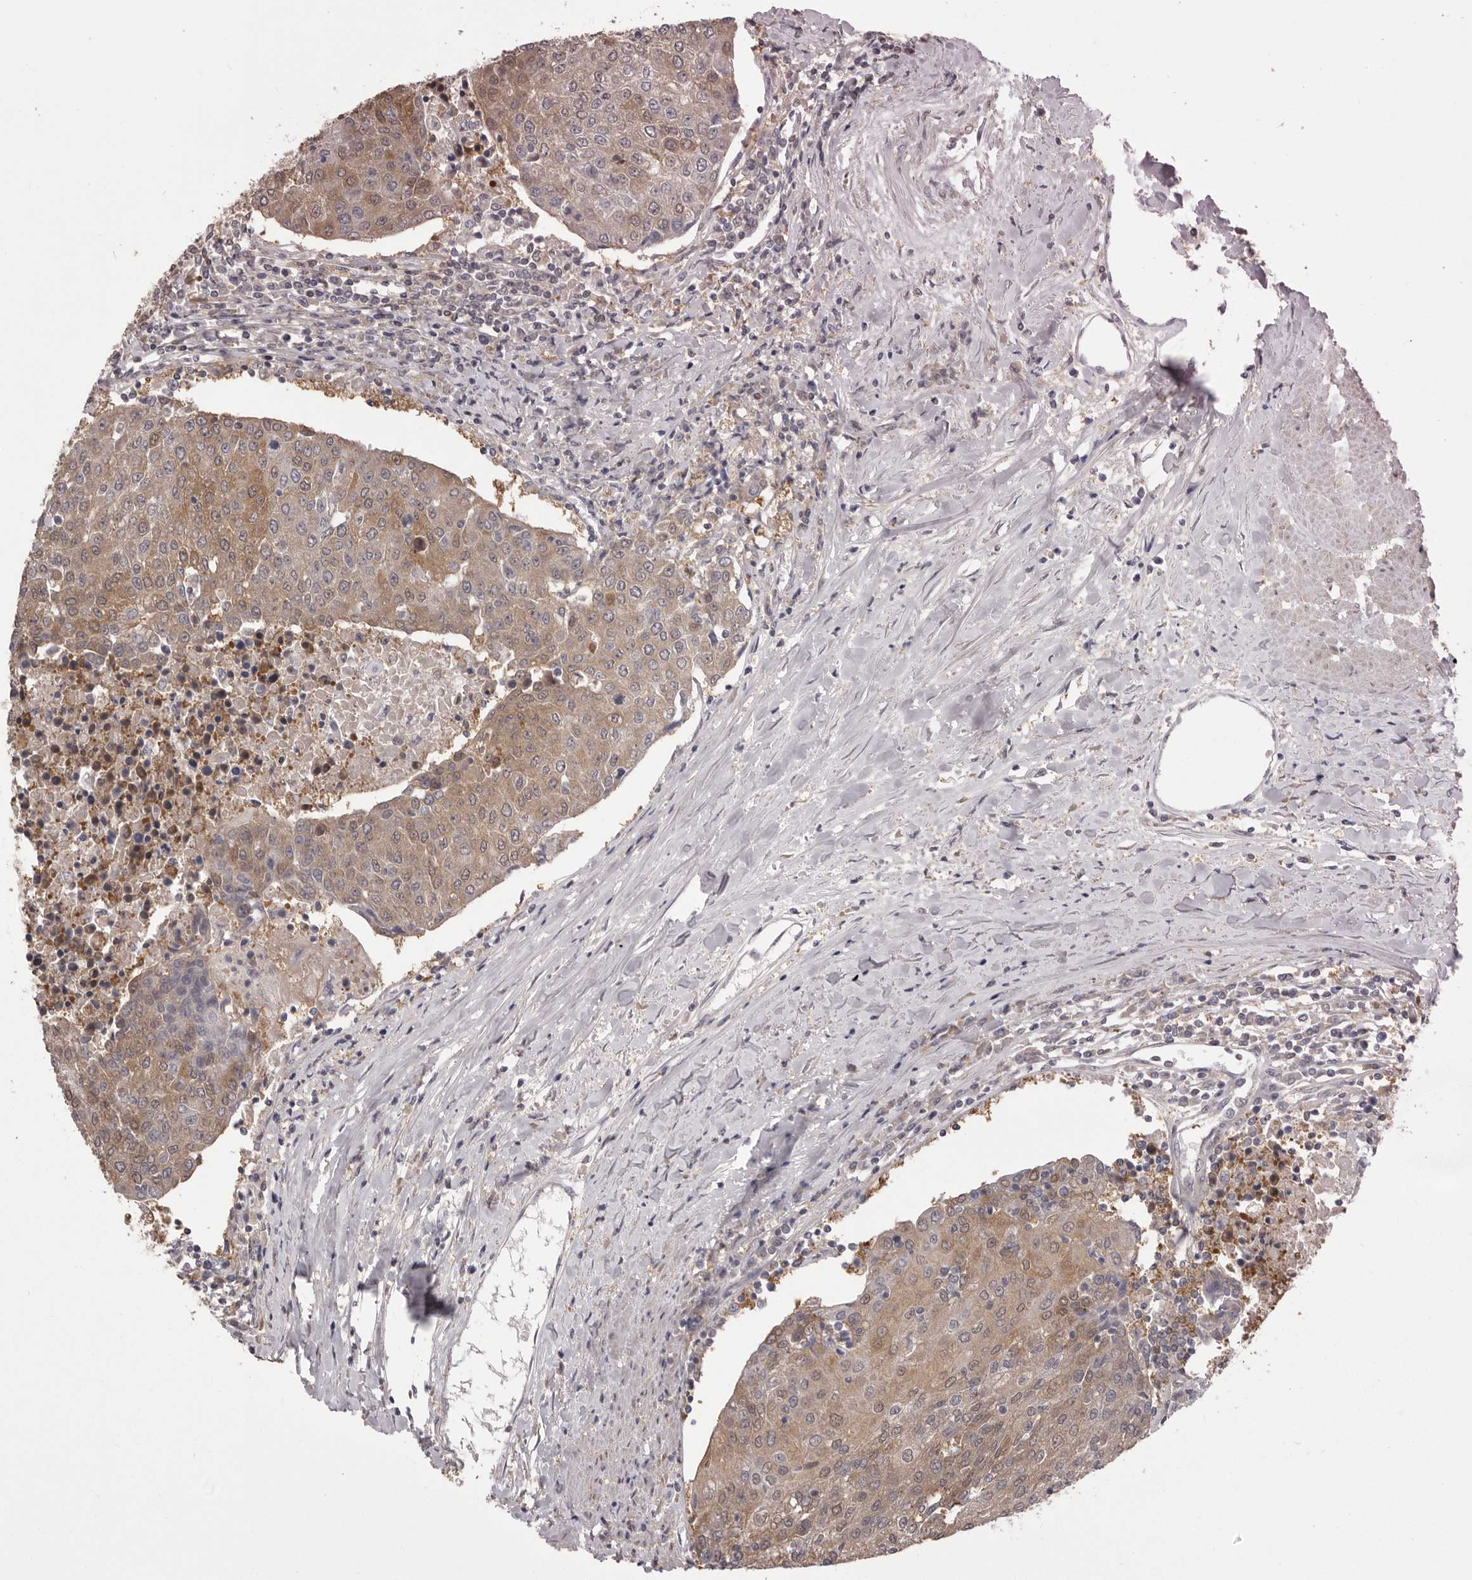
{"staining": {"intensity": "moderate", "quantity": ">75%", "location": "cytoplasmic/membranous"}, "tissue": "urothelial cancer", "cell_type": "Tumor cells", "image_type": "cancer", "snomed": [{"axis": "morphology", "description": "Urothelial carcinoma, High grade"}, {"axis": "topography", "description": "Urinary bladder"}], "caption": "A brown stain highlights moderate cytoplasmic/membranous positivity of a protein in urothelial cancer tumor cells. (Stains: DAB (3,3'-diaminobenzidine) in brown, nuclei in blue, Microscopy: brightfield microscopy at high magnification).", "gene": "MDH1", "patient": {"sex": "female", "age": 85}}